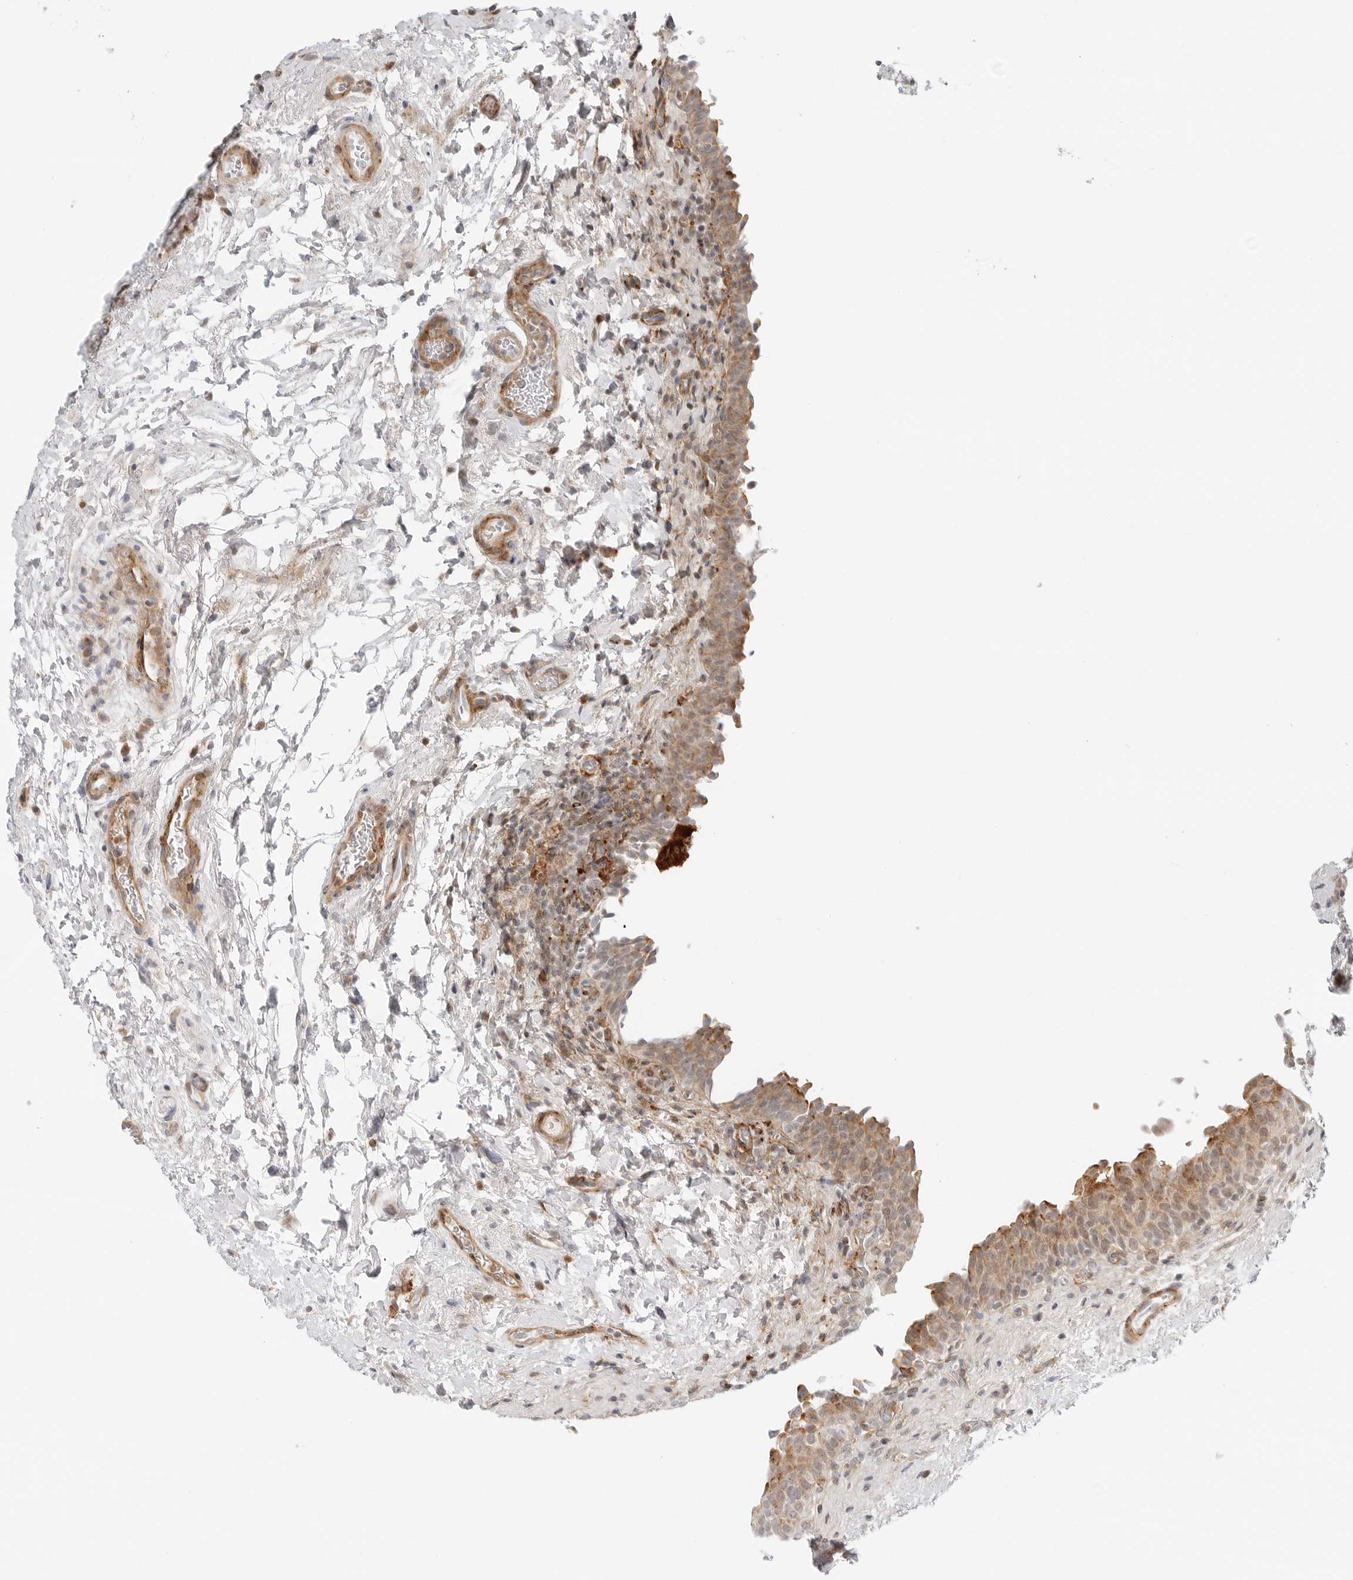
{"staining": {"intensity": "moderate", "quantity": ">75%", "location": "cytoplasmic/membranous"}, "tissue": "urinary bladder", "cell_type": "Urothelial cells", "image_type": "normal", "snomed": [{"axis": "morphology", "description": "Normal tissue, NOS"}, {"axis": "topography", "description": "Urinary bladder"}], "caption": "This is a micrograph of IHC staining of unremarkable urinary bladder, which shows moderate staining in the cytoplasmic/membranous of urothelial cells.", "gene": "C1QTNF1", "patient": {"sex": "male", "age": 83}}